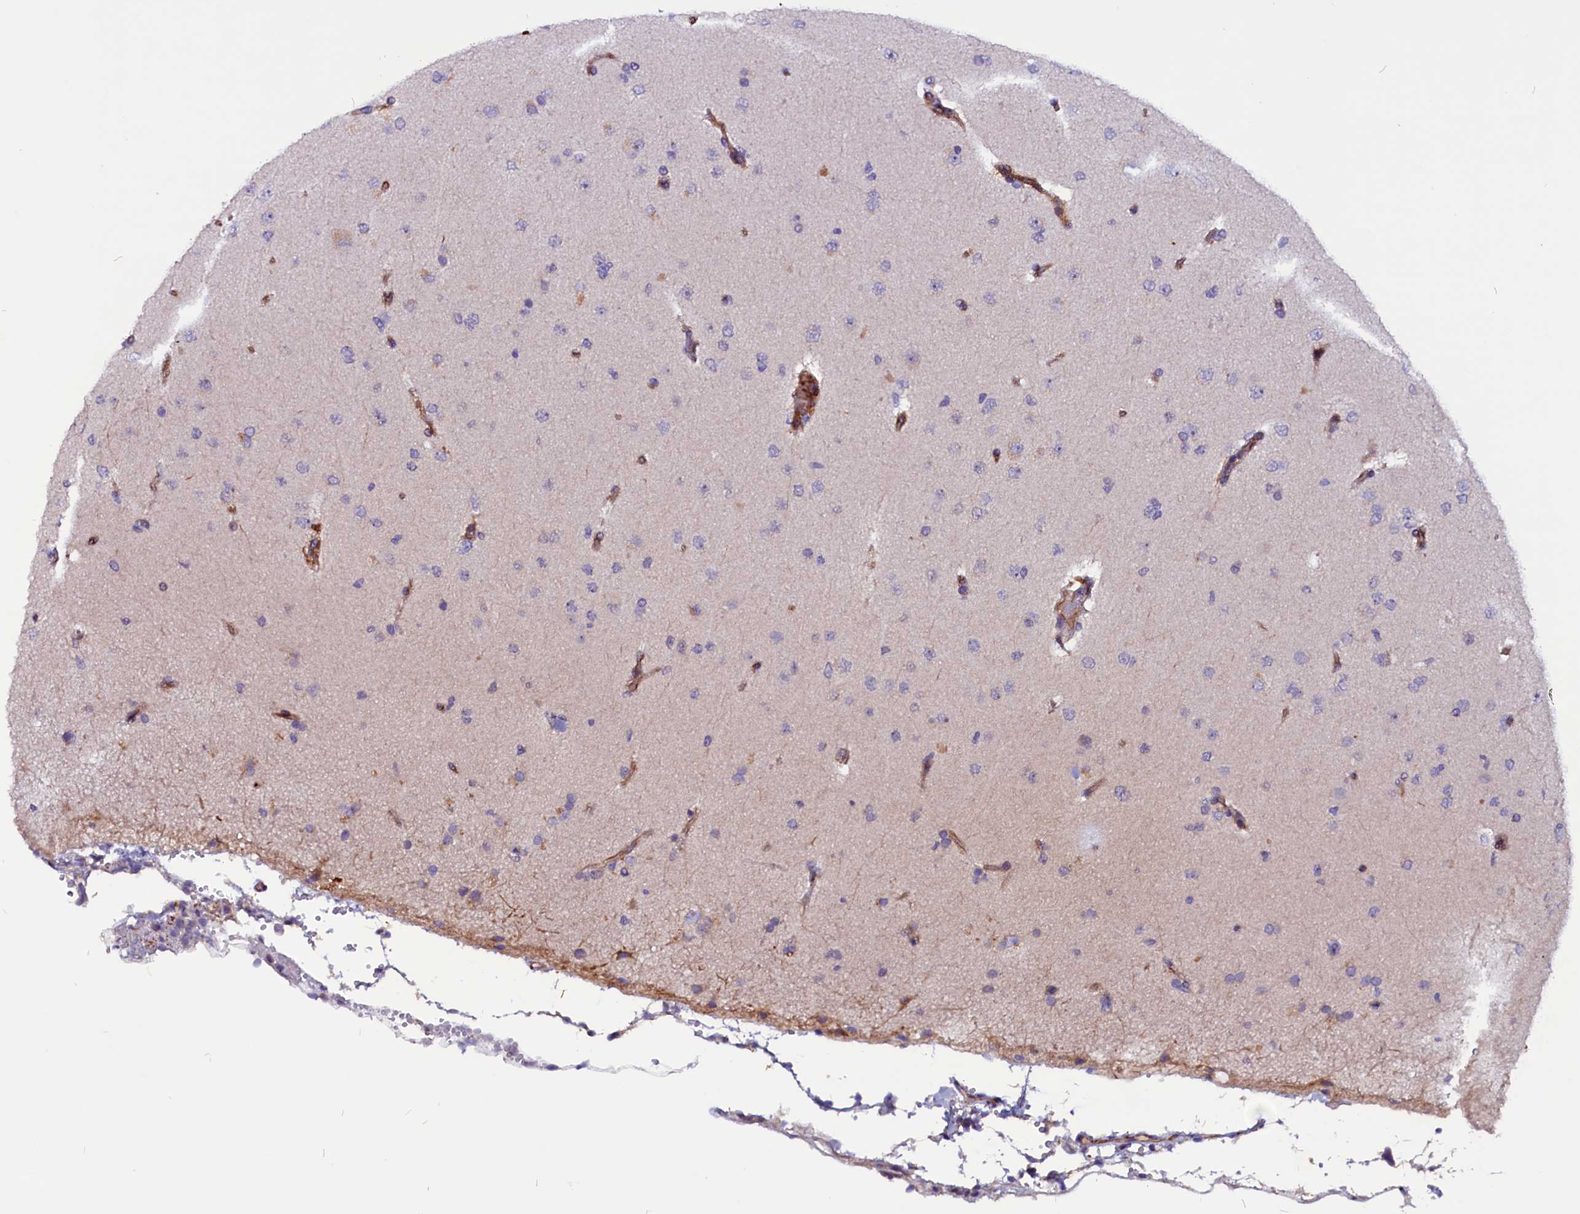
{"staining": {"intensity": "negative", "quantity": "none", "location": "none"}, "tissue": "glioma", "cell_type": "Tumor cells", "image_type": "cancer", "snomed": [{"axis": "morphology", "description": "Glioma, malignant, High grade"}, {"axis": "topography", "description": "Brain"}], "caption": "The histopathology image reveals no staining of tumor cells in malignant glioma (high-grade). (Stains: DAB (3,3'-diaminobenzidine) IHC with hematoxylin counter stain, Microscopy: brightfield microscopy at high magnification).", "gene": "ZNF749", "patient": {"sex": "male", "age": 72}}